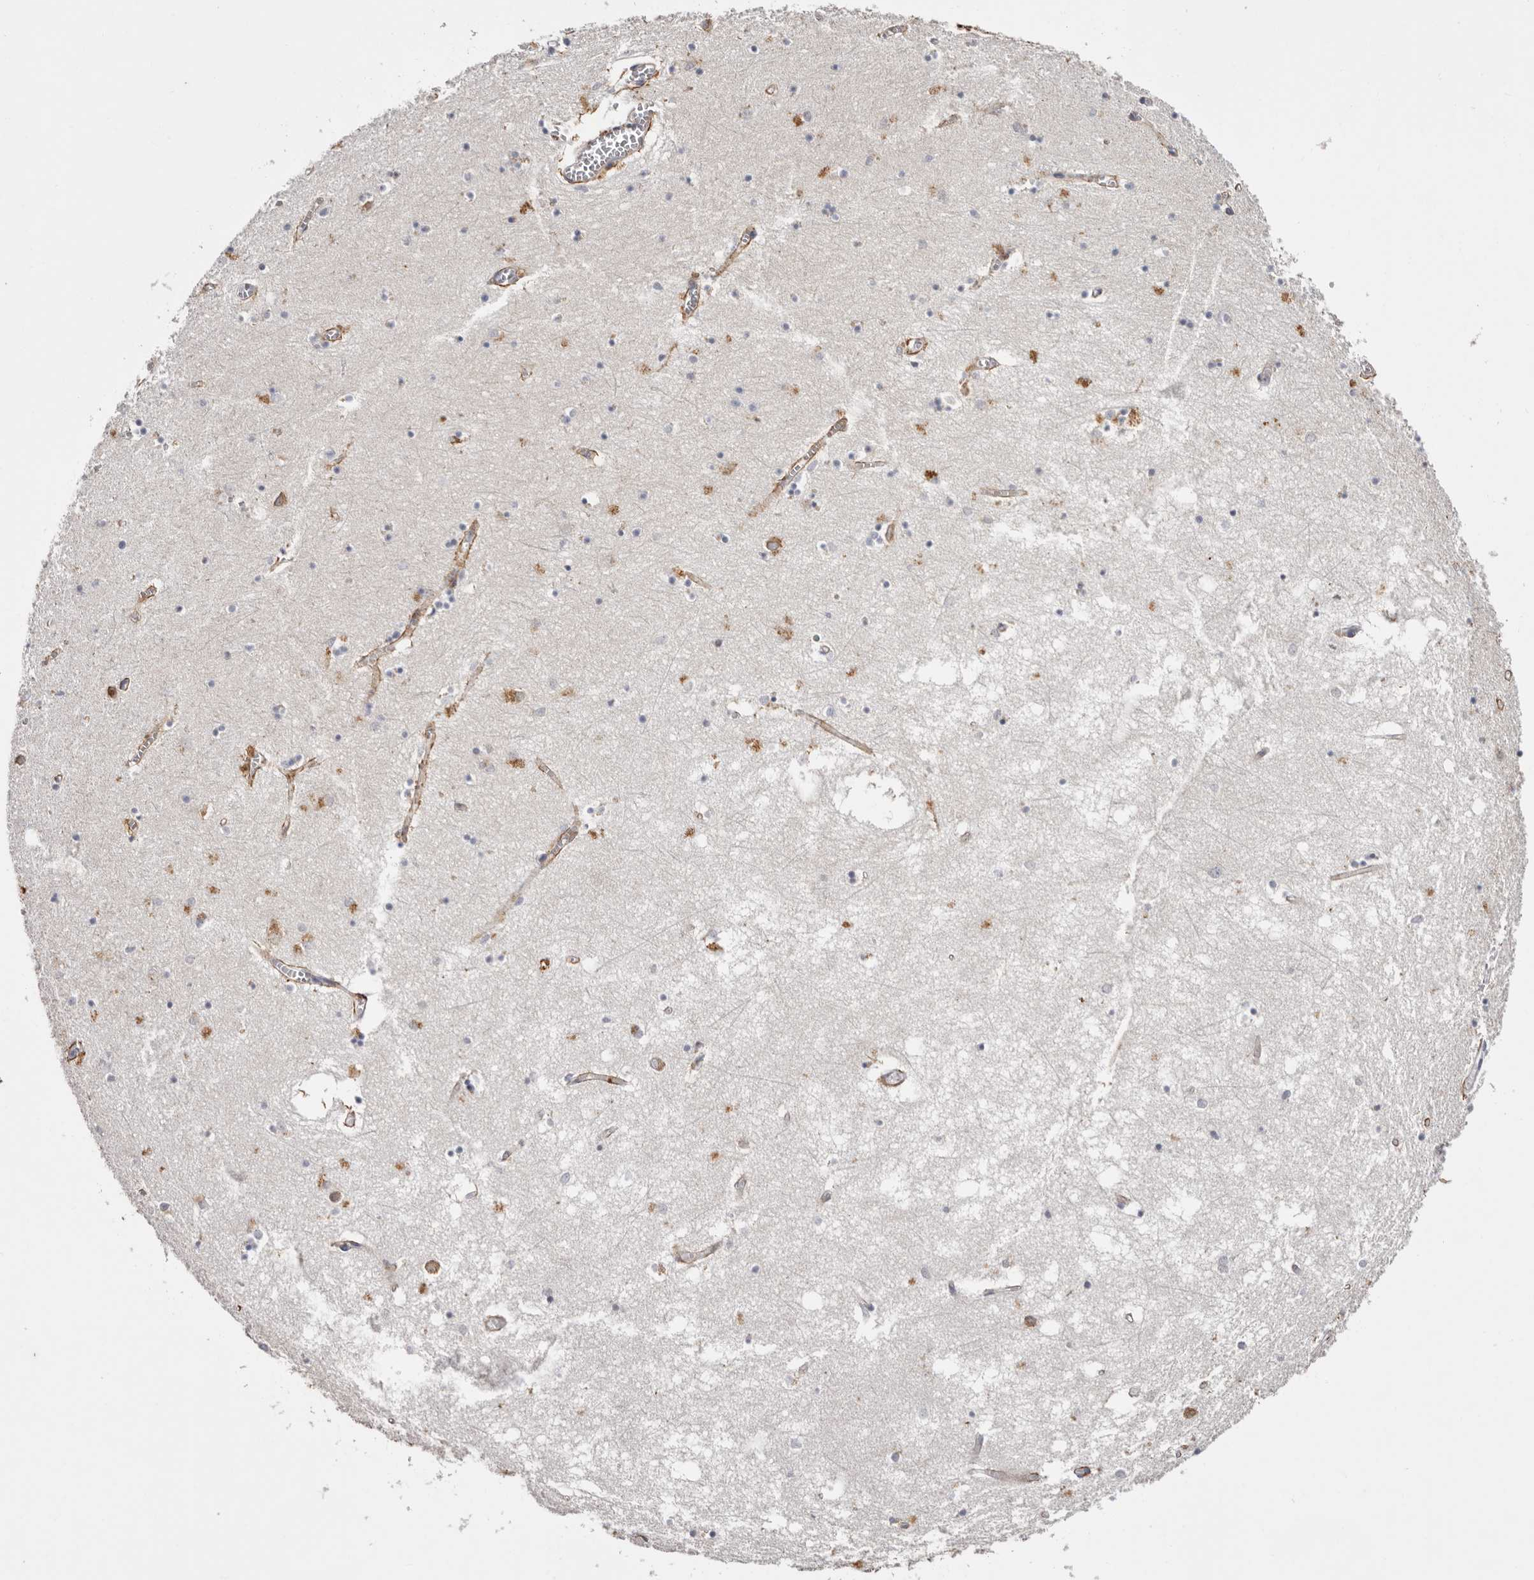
{"staining": {"intensity": "negative", "quantity": "none", "location": "none"}, "tissue": "hippocampus", "cell_type": "Glial cells", "image_type": "normal", "snomed": [{"axis": "morphology", "description": "Normal tissue, NOS"}, {"axis": "topography", "description": "Hippocampus"}], "caption": "This is an IHC histopathology image of unremarkable human hippocampus. There is no expression in glial cells.", "gene": "FAM167B", "patient": {"sex": "male", "age": 70}}